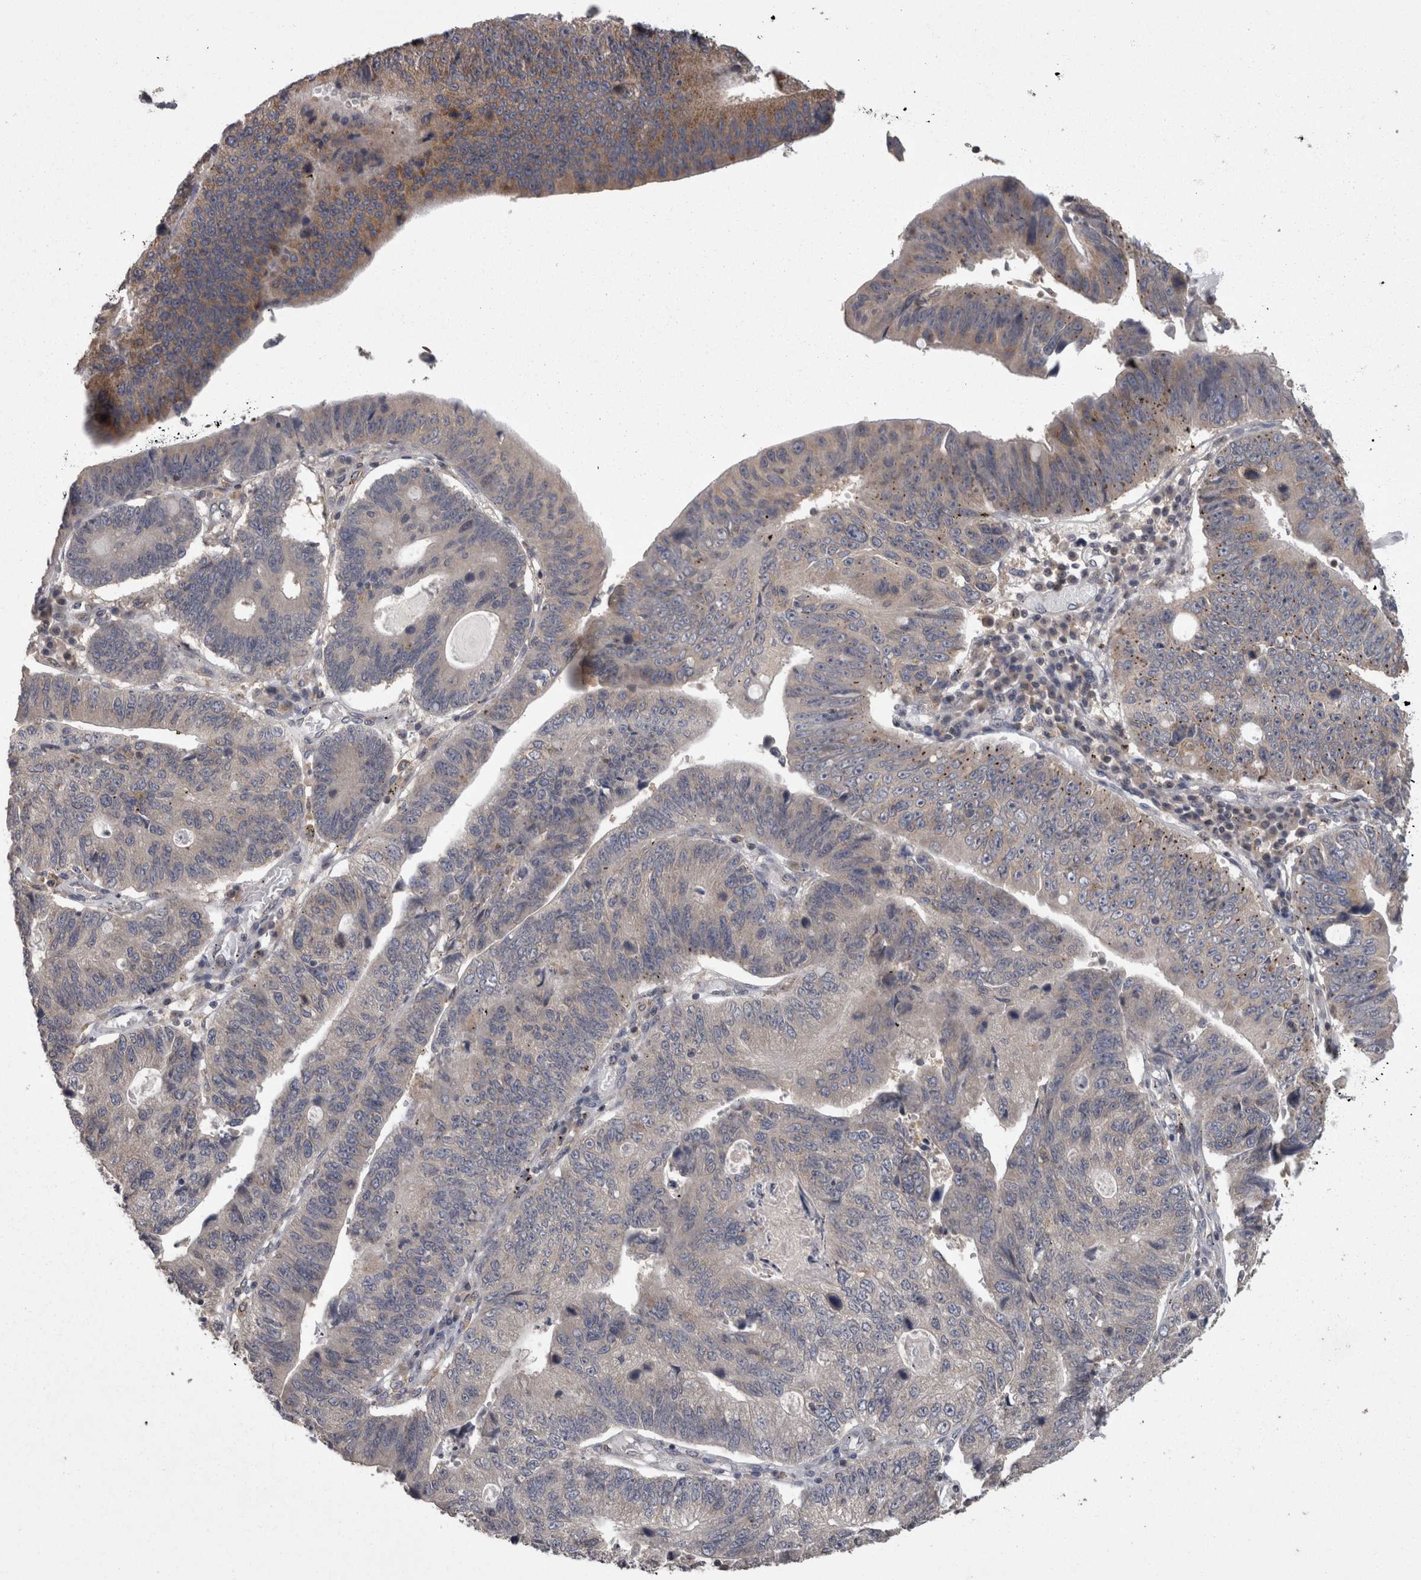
{"staining": {"intensity": "moderate", "quantity": "<25%", "location": "cytoplasmic/membranous"}, "tissue": "stomach cancer", "cell_type": "Tumor cells", "image_type": "cancer", "snomed": [{"axis": "morphology", "description": "Adenocarcinoma, NOS"}, {"axis": "topography", "description": "Stomach"}], "caption": "Protein expression analysis of human stomach cancer (adenocarcinoma) reveals moderate cytoplasmic/membranous expression in about <25% of tumor cells. Nuclei are stained in blue.", "gene": "PCM1", "patient": {"sex": "male", "age": 59}}